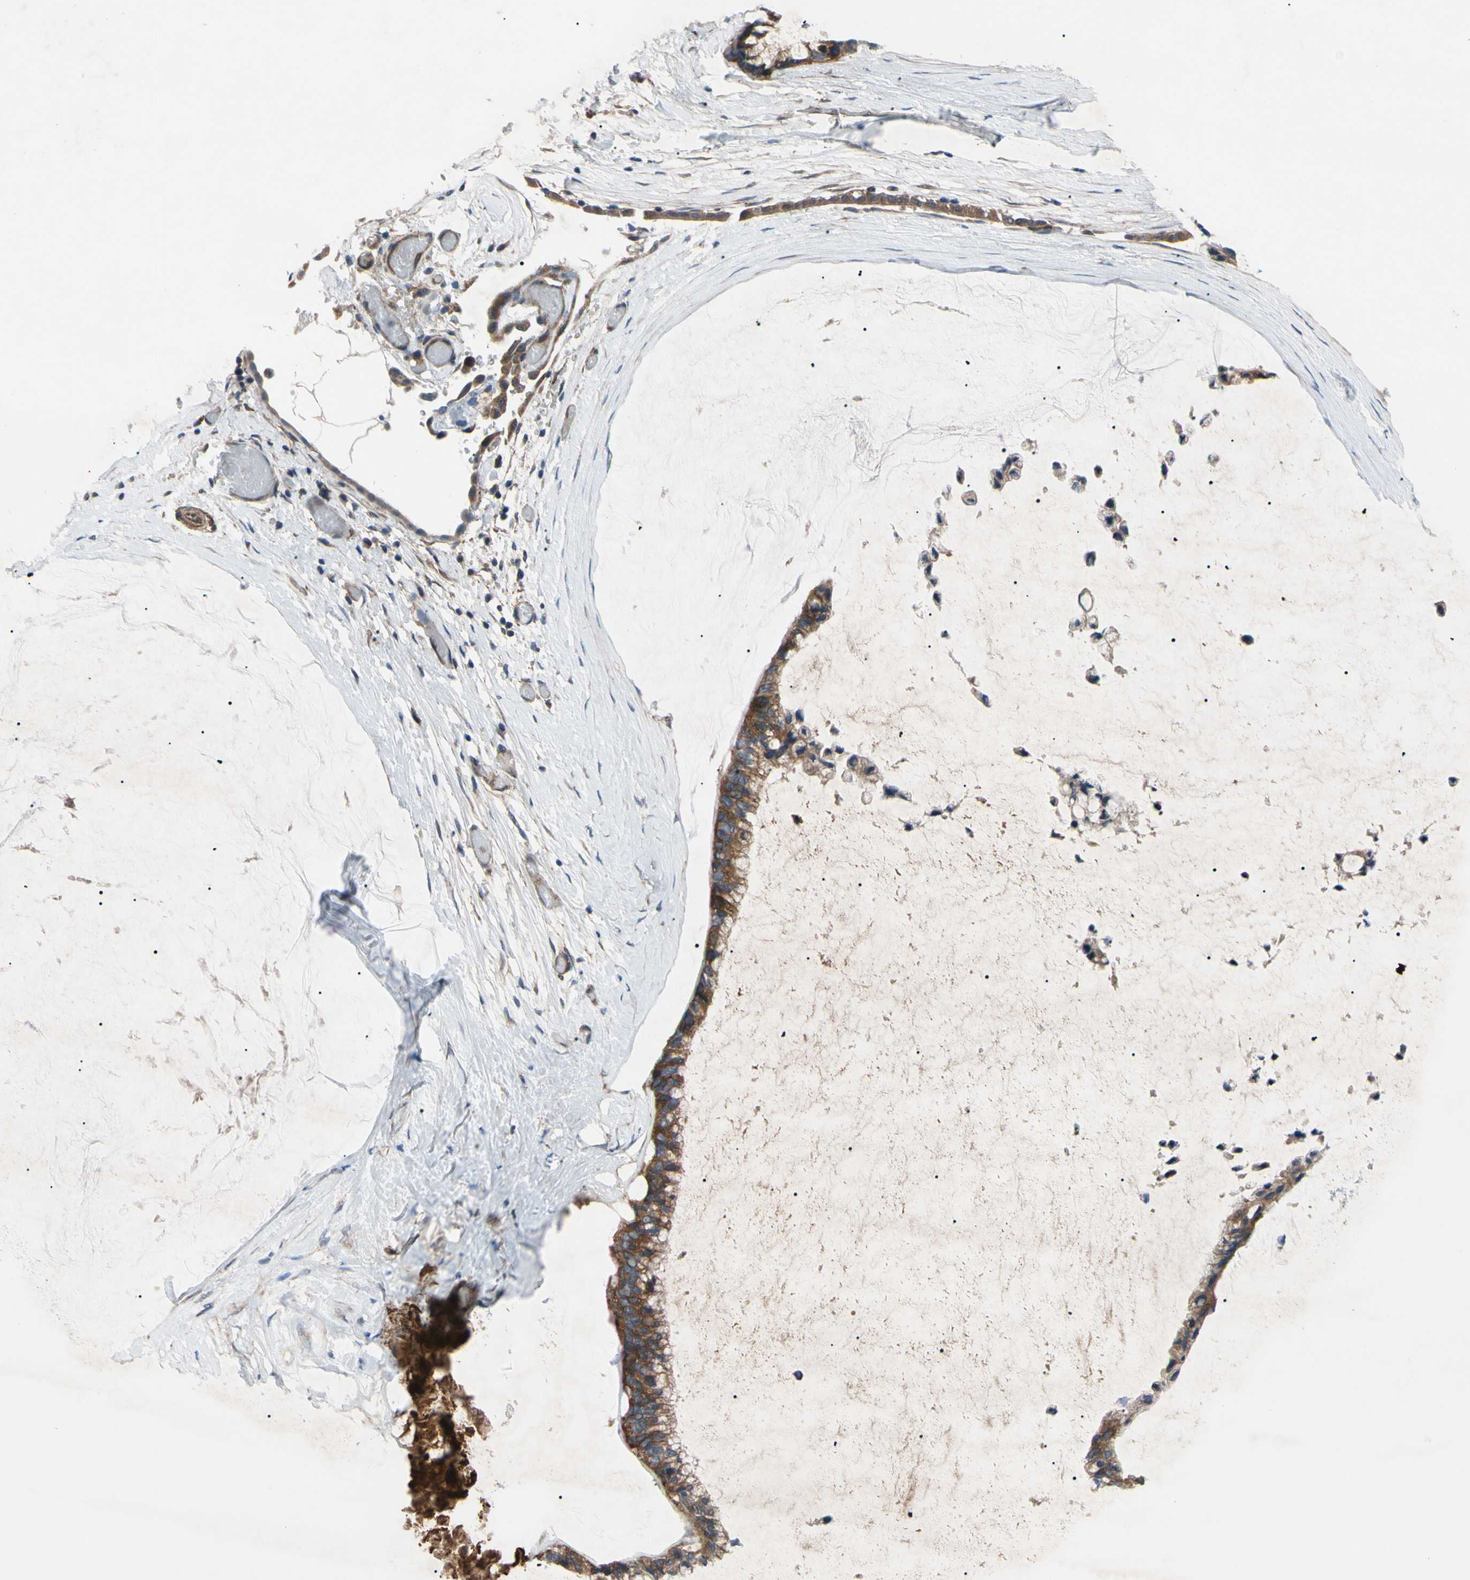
{"staining": {"intensity": "strong", "quantity": ">75%", "location": "cytoplasmic/membranous"}, "tissue": "ovarian cancer", "cell_type": "Tumor cells", "image_type": "cancer", "snomed": [{"axis": "morphology", "description": "Cystadenocarcinoma, mucinous, NOS"}, {"axis": "topography", "description": "Ovary"}], "caption": "Protein positivity by immunohistochemistry demonstrates strong cytoplasmic/membranous expression in about >75% of tumor cells in ovarian cancer. (brown staining indicates protein expression, while blue staining denotes nuclei).", "gene": "SVIL", "patient": {"sex": "female", "age": 39}}